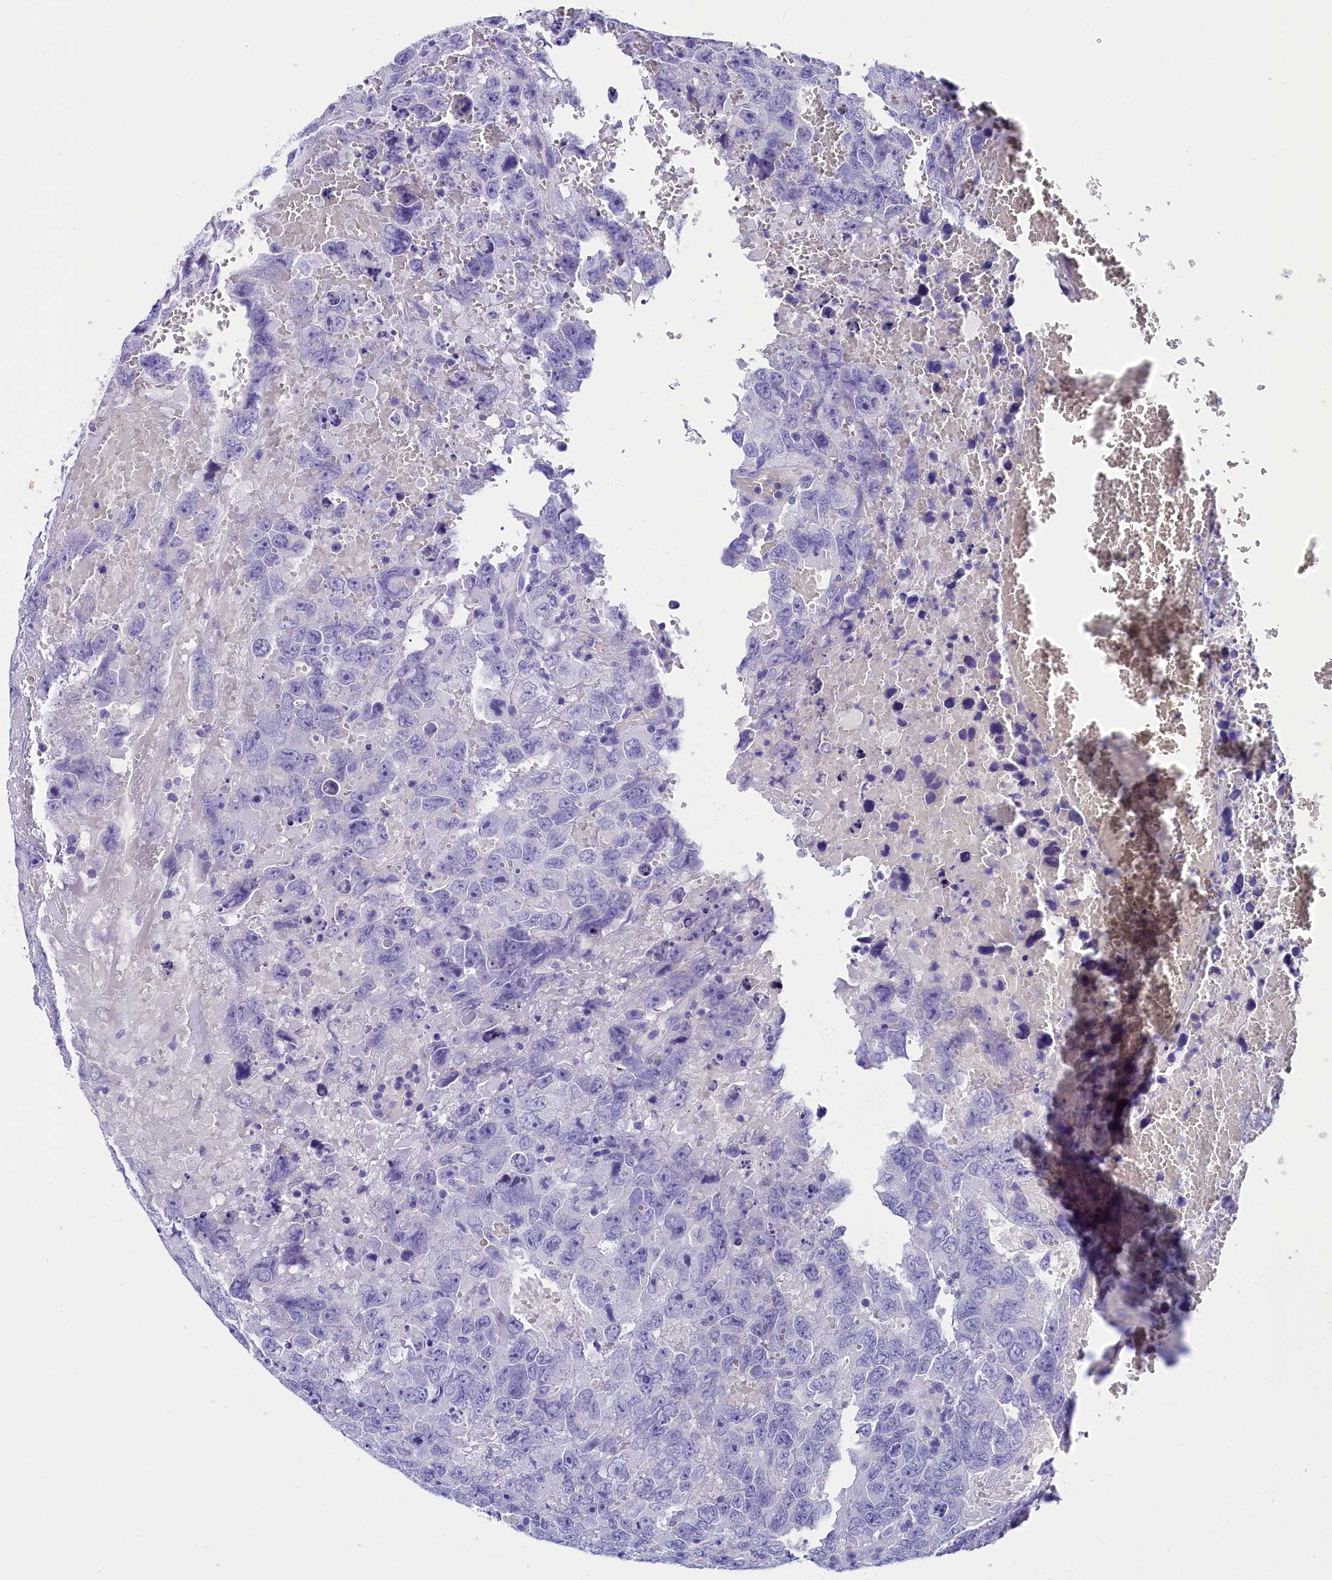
{"staining": {"intensity": "negative", "quantity": "none", "location": "none"}, "tissue": "testis cancer", "cell_type": "Tumor cells", "image_type": "cancer", "snomed": [{"axis": "morphology", "description": "Carcinoma, Embryonal, NOS"}, {"axis": "topography", "description": "Testis"}], "caption": "Immunohistochemical staining of human testis cancer exhibits no significant expression in tumor cells.", "gene": "SOD3", "patient": {"sex": "male", "age": 45}}